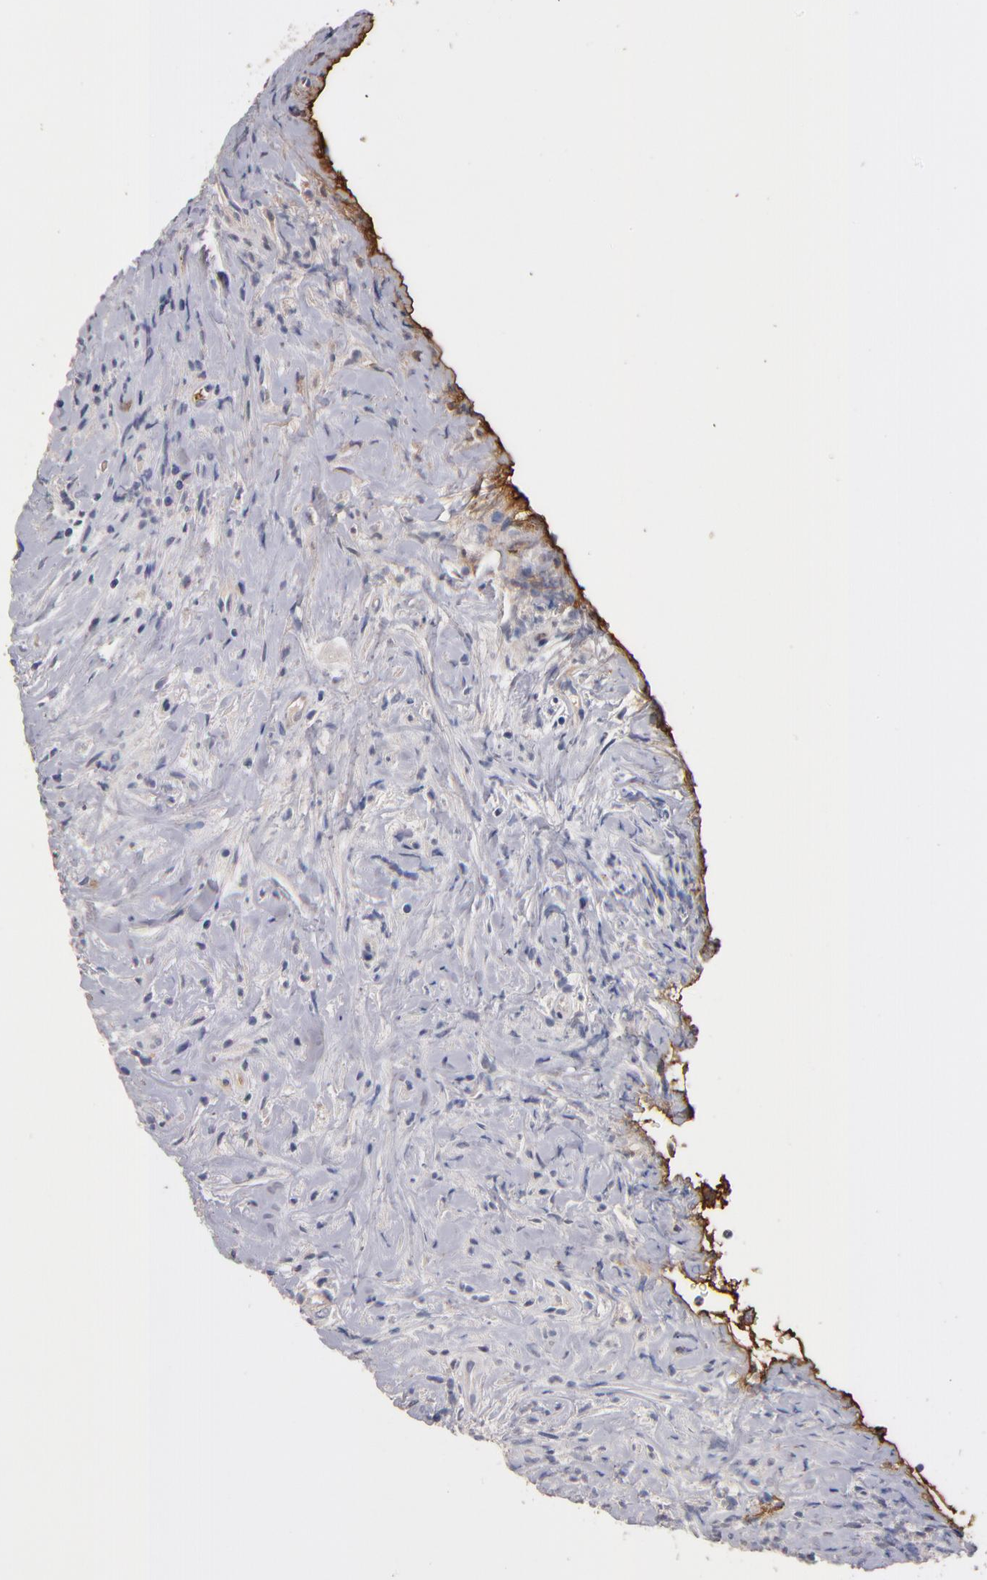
{"staining": {"intensity": "weak", "quantity": "25%-75%", "location": "cytoplasmic/membranous"}, "tissue": "lymphoma", "cell_type": "Tumor cells", "image_type": "cancer", "snomed": [{"axis": "morphology", "description": "Hodgkin's disease, NOS"}, {"axis": "topography", "description": "Lymph node"}], "caption": "Immunohistochemistry (IHC) micrograph of neoplastic tissue: lymphoma stained using immunohistochemistry (IHC) exhibits low levels of weak protein expression localized specifically in the cytoplasmic/membranous of tumor cells, appearing as a cytoplasmic/membranous brown color.", "gene": "DACT1", "patient": {"sex": "female", "age": 25}}